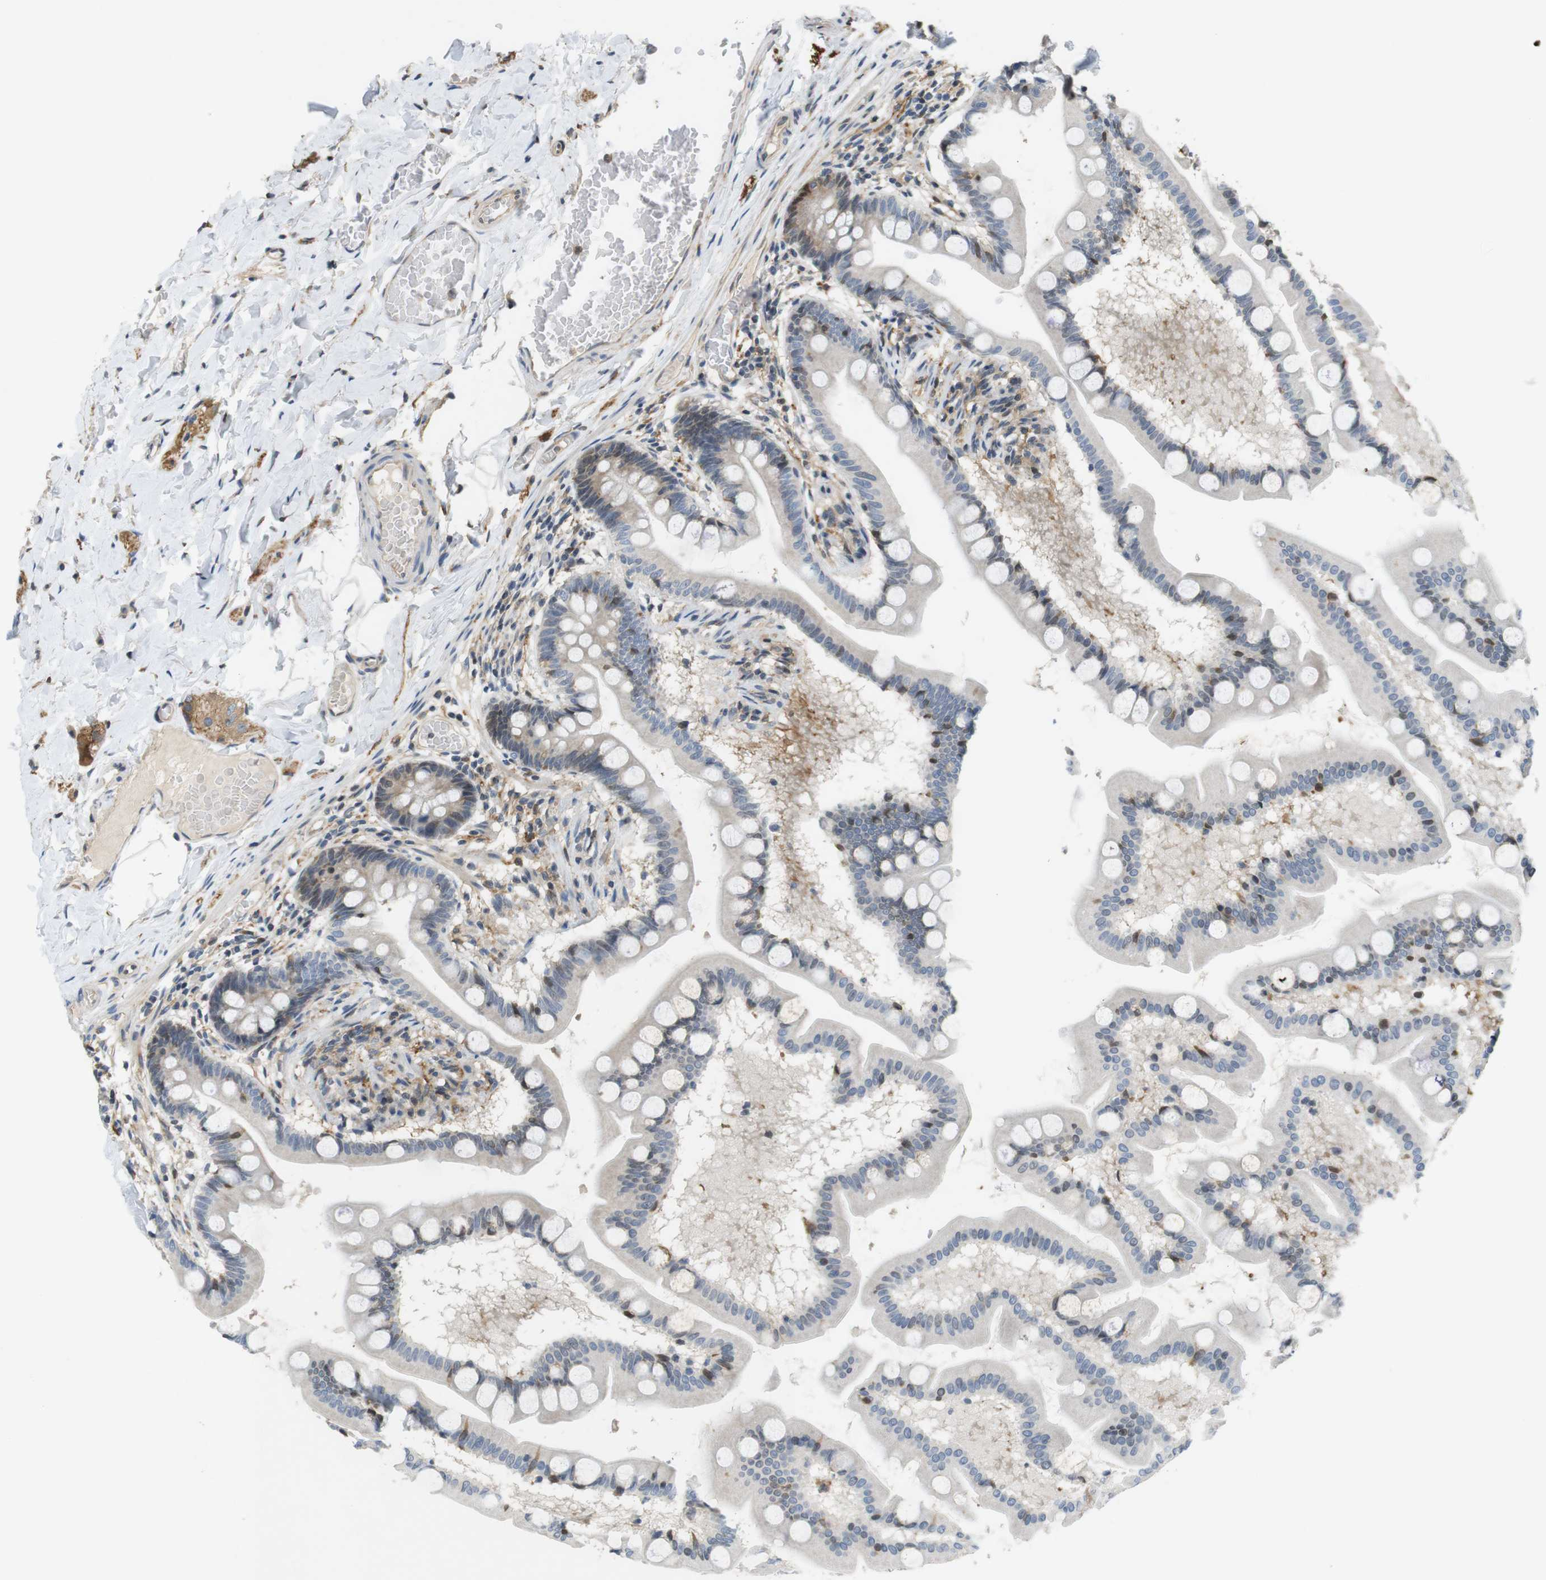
{"staining": {"intensity": "negative", "quantity": "none", "location": "none"}, "tissue": "small intestine", "cell_type": "Glandular cells", "image_type": "normal", "snomed": [{"axis": "morphology", "description": "Normal tissue, NOS"}, {"axis": "topography", "description": "Small intestine"}], "caption": "Immunohistochemical staining of normal small intestine shows no significant positivity in glandular cells. (DAB immunohistochemistry (IHC) with hematoxylin counter stain).", "gene": "PCDH10", "patient": {"sex": "male", "age": 41}}